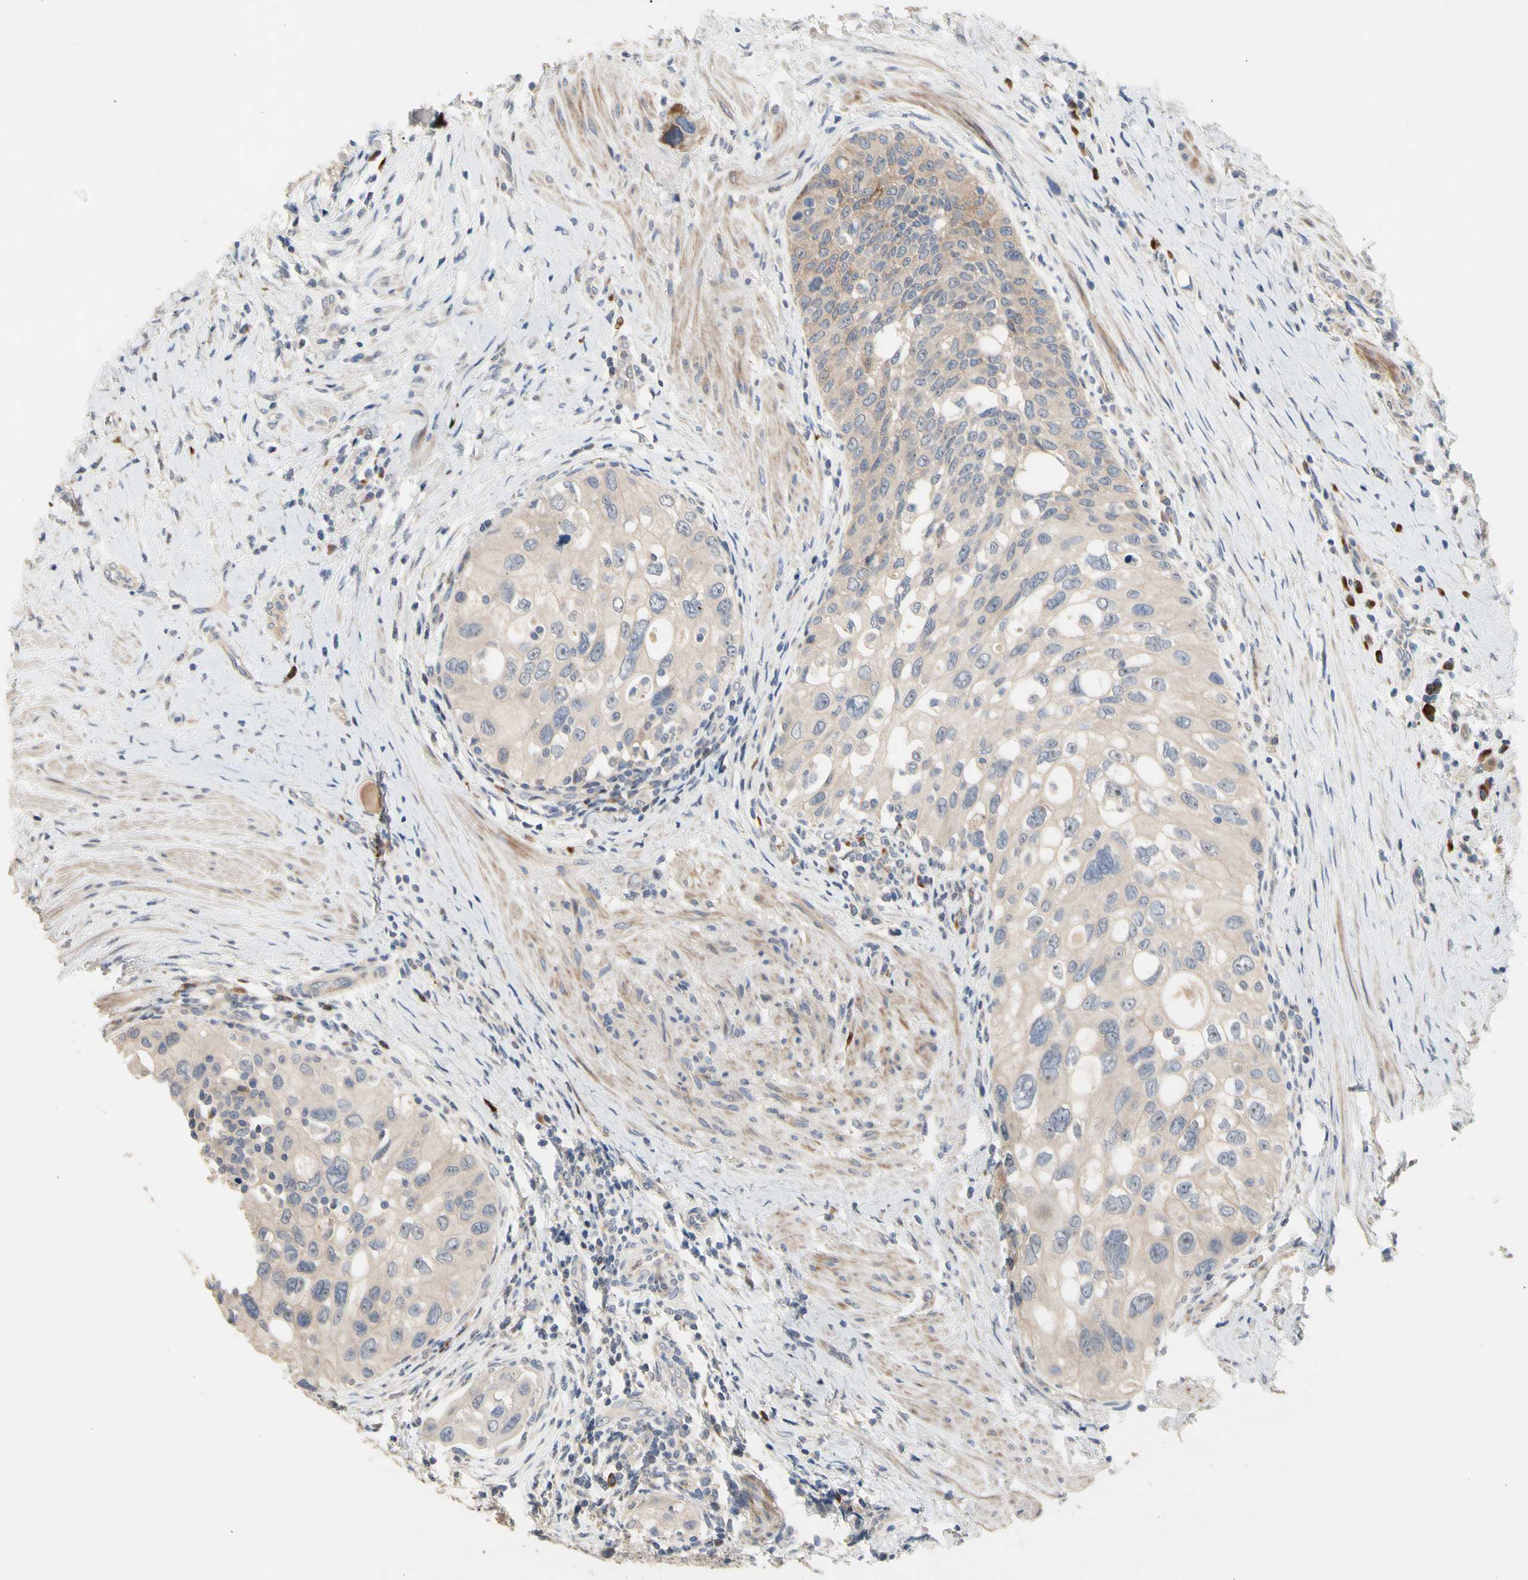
{"staining": {"intensity": "weak", "quantity": "<25%", "location": "cytoplasmic/membranous"}, "tissue": "urothelial cancer", "cell_type": "Tumor cells", "image_type": "cancer", "snomed": [{"axis": "morphology", "description": "Urothelial carcinoma, High grade"}, {"axis": "topography", "description": "Urinary bladder"}], "caption": "Tumor cells show no significant expression in urothelial cancer.", "gene": "HMGCR", "patient": {"sex": "female", "age": 56}}